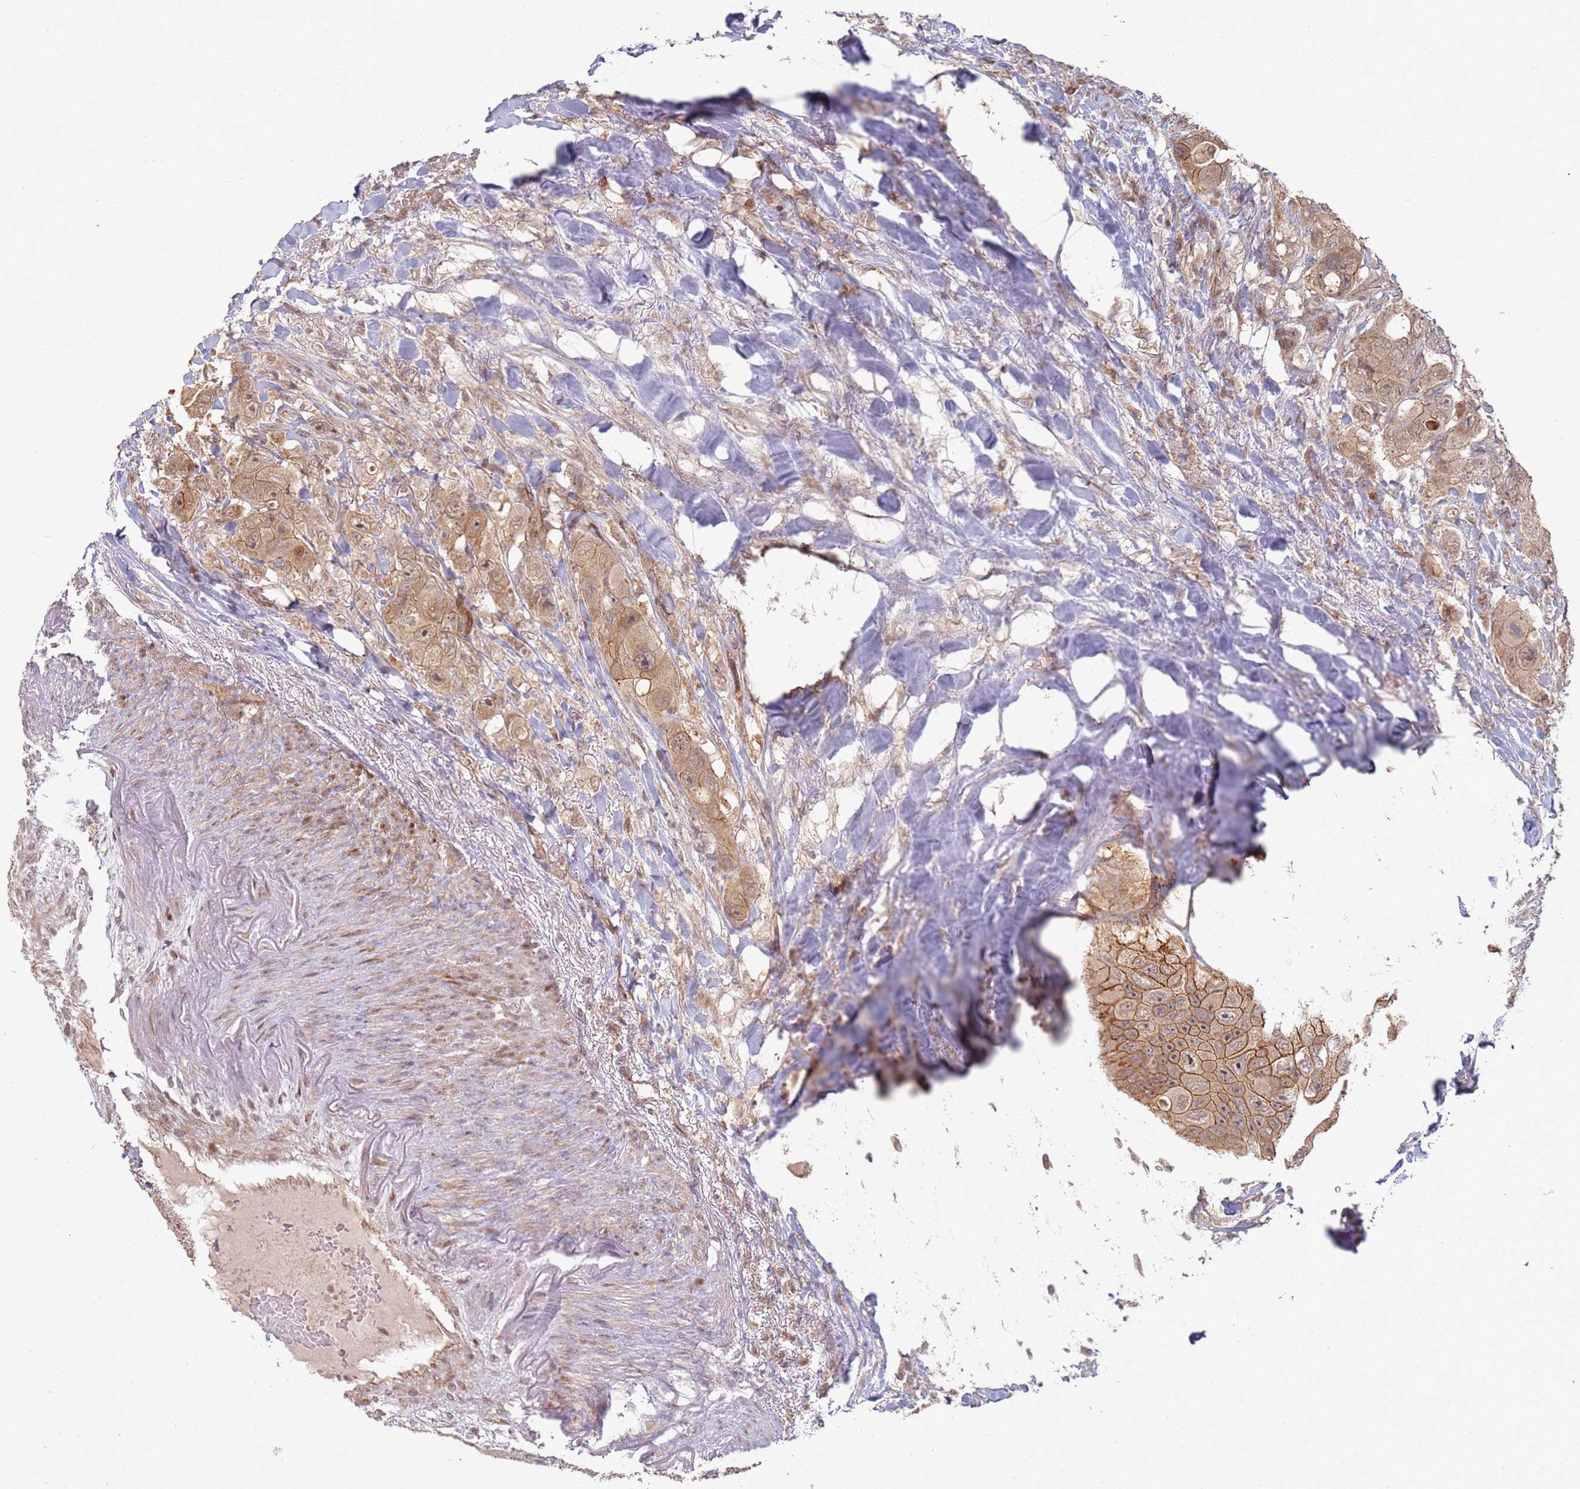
{"staining": {"intensity": "moderate", "quantity": ">75%", "location": "cytoplasmic/membranous"}, "tissue": "colorectal cancer", "cell_type": "Tumor cells", "image_type": "cancer", "snomed": [{"axis": "morphology", "description": "Adenocarcinoma, NOS"}, {"axis": "topography", "description": "Colon"}], "caption": "Colorectal cancer stained with a protein marker exhibits moderate staining in tumor cells.", "gene": "MPEG1", "patient": {"sex": "female", "age": 46}}